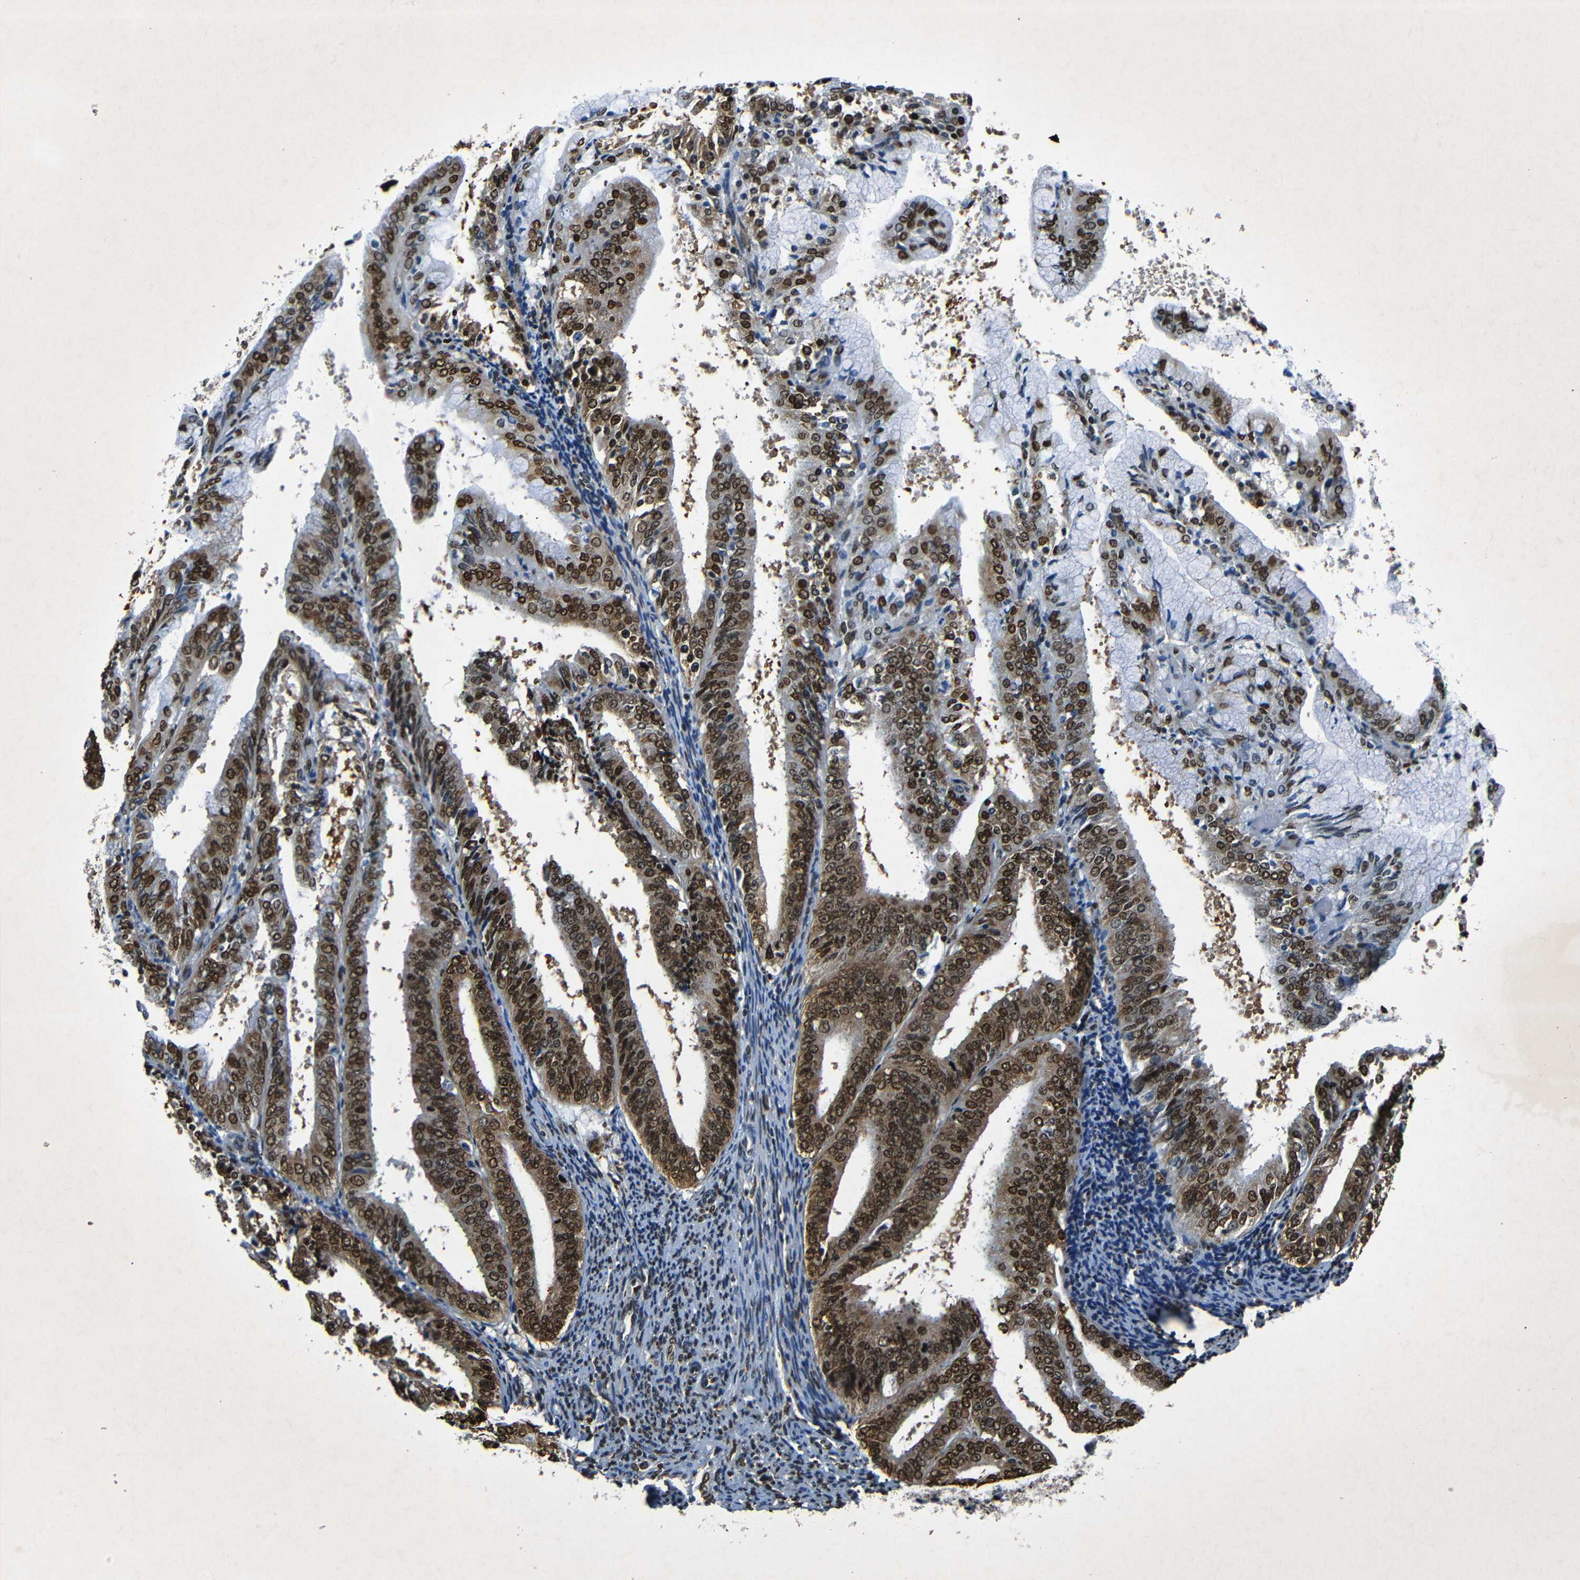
{"staining": {"intensity": "strong", "quantity": ">75%", "location": "nuclear"}, "tissue": "endometrial cancer", "cell_type": "Tumor cells", "image_type": "cancer", "snomed": [{"axis": "morphology", "description": "Adenocarcinoma, NOS"}, {"axis": "topography", "description": "Endometrium"}], "caption": "IHC micrograph of neoplastic tissue: human adenocarcinoma (endometrial) stained using immunohistochemistry displays high levels of strong protein expression localized specifically in the nuclear of tumor cells, appearing as a nuclear brown color.", "gene": "HMGN1", "patient": {"sex": "female", "age": 63}}